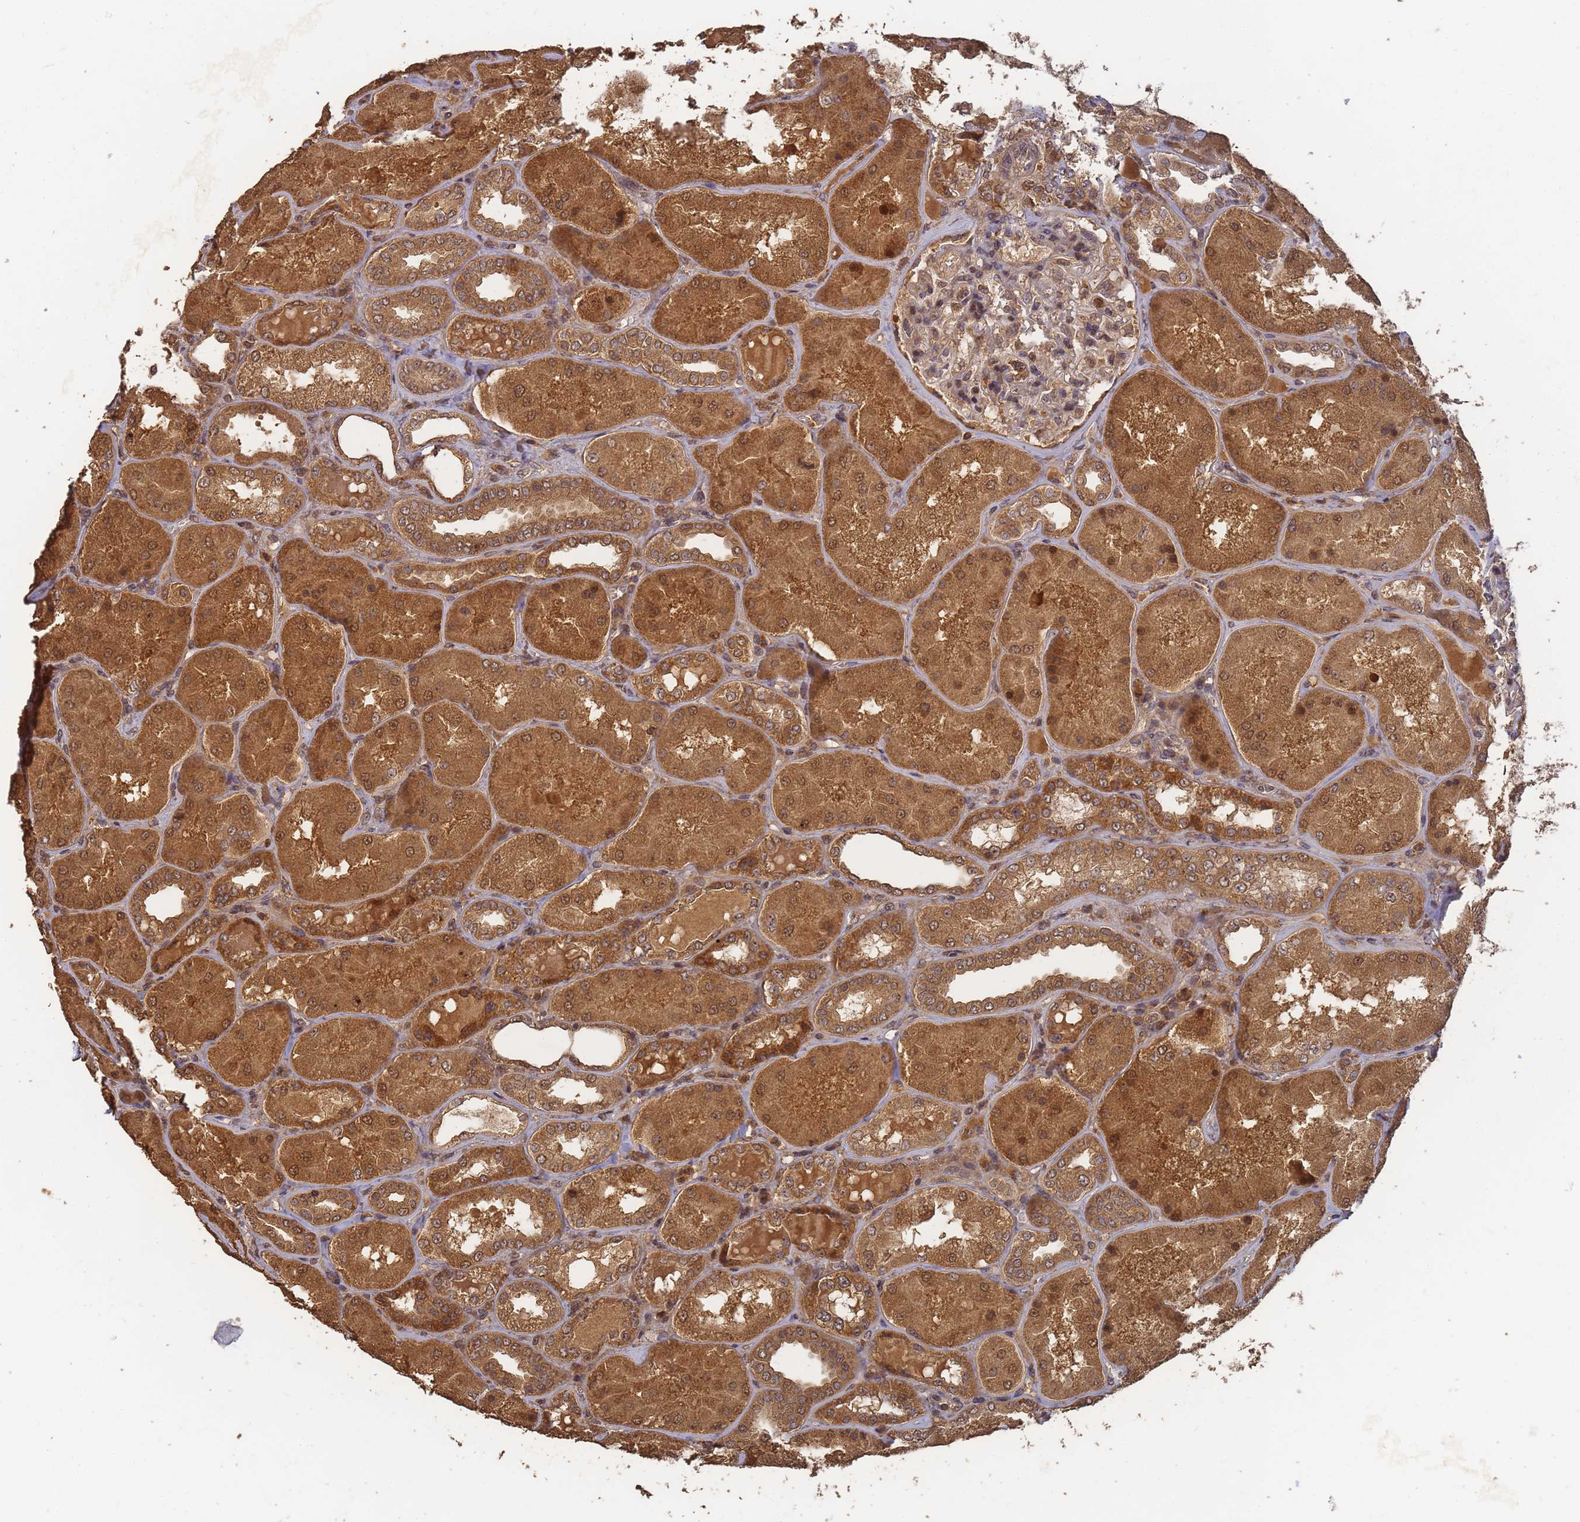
{"staining": {"intensity": "moderate", "quantity": "25%-75%", "location": "cytoplasmic/membranous,nuclear"}, "tissue": "kidney", "cell_type": "Cells in glomeruli", "image_type": "normal", "snomed": [{"axis": "morphology", "description": "Normal tissue, NOS"}, {"axis": "topography", "description": "Kidney"}], "caption": "Protein analysis of normal kidney displays moderate cytoplasmic/membranous,nuclear expression in approximately 25%-75% of cells in glomeruli. The protein is stained brown, and the nuclei are stained in blue (DAB (3,3'-diaminobenzidine) IHC with brightfield microscopy, high magnification).", "gene": "ALKBH1", "patient": {"sex": "female", "age": 56}}